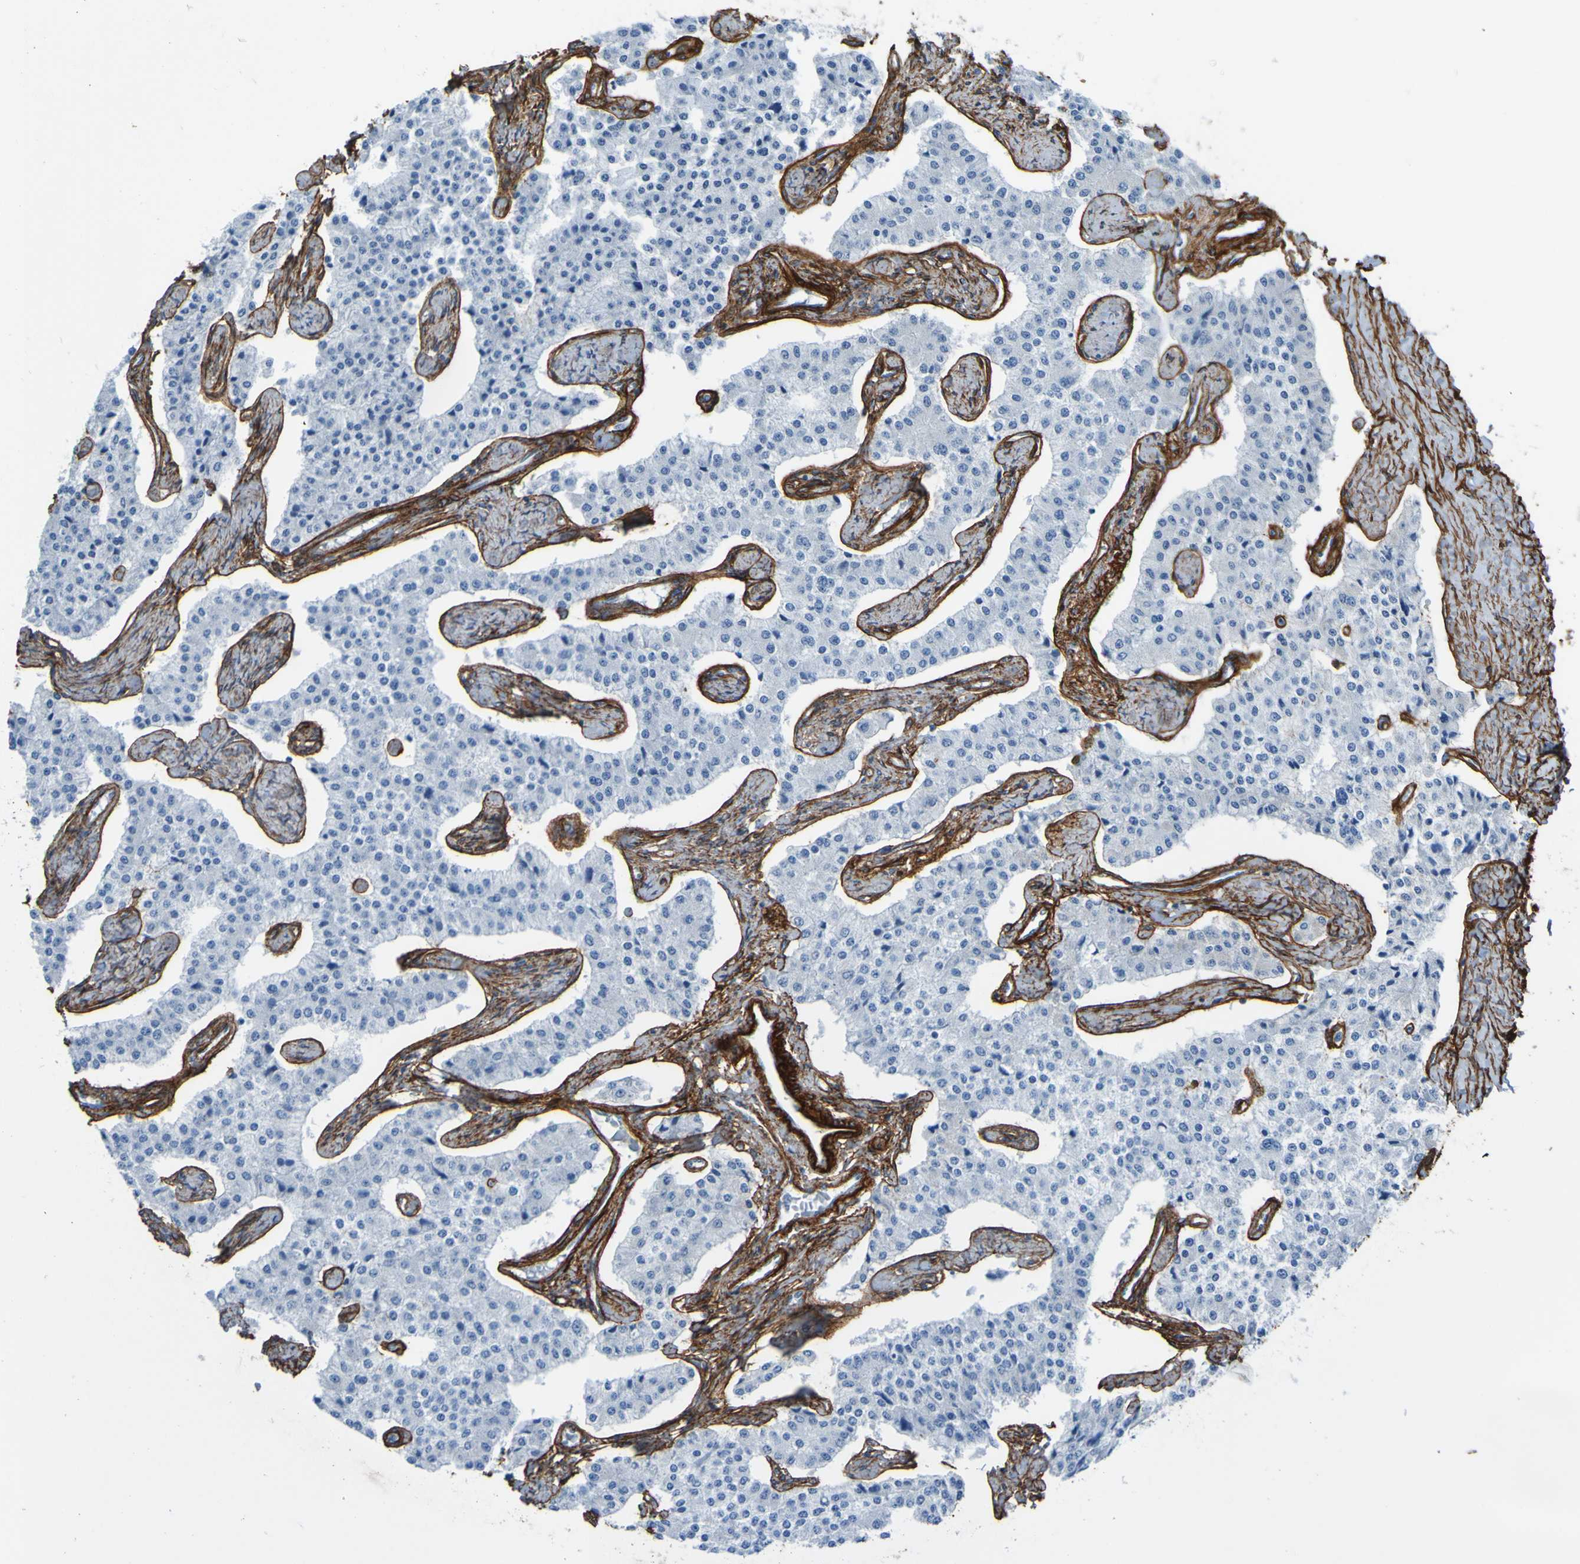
{"staining": {"intensity": "negative", "quantity": "none", "location": "none"}, "tissue": "carcinoid", "cell_type": "Tumor cells", "image_type": "cancer", "snomed": [{"axis": "morphology", "description": "Carcinoid, malignant, NOS"}, {"axis": "topography", "description": "Colon"}], "caption": "The image exhibits no staining of tumor cells in carcinoid.", "gene": "COL4A2", "patient": {"sex": "female", "age": 52}}